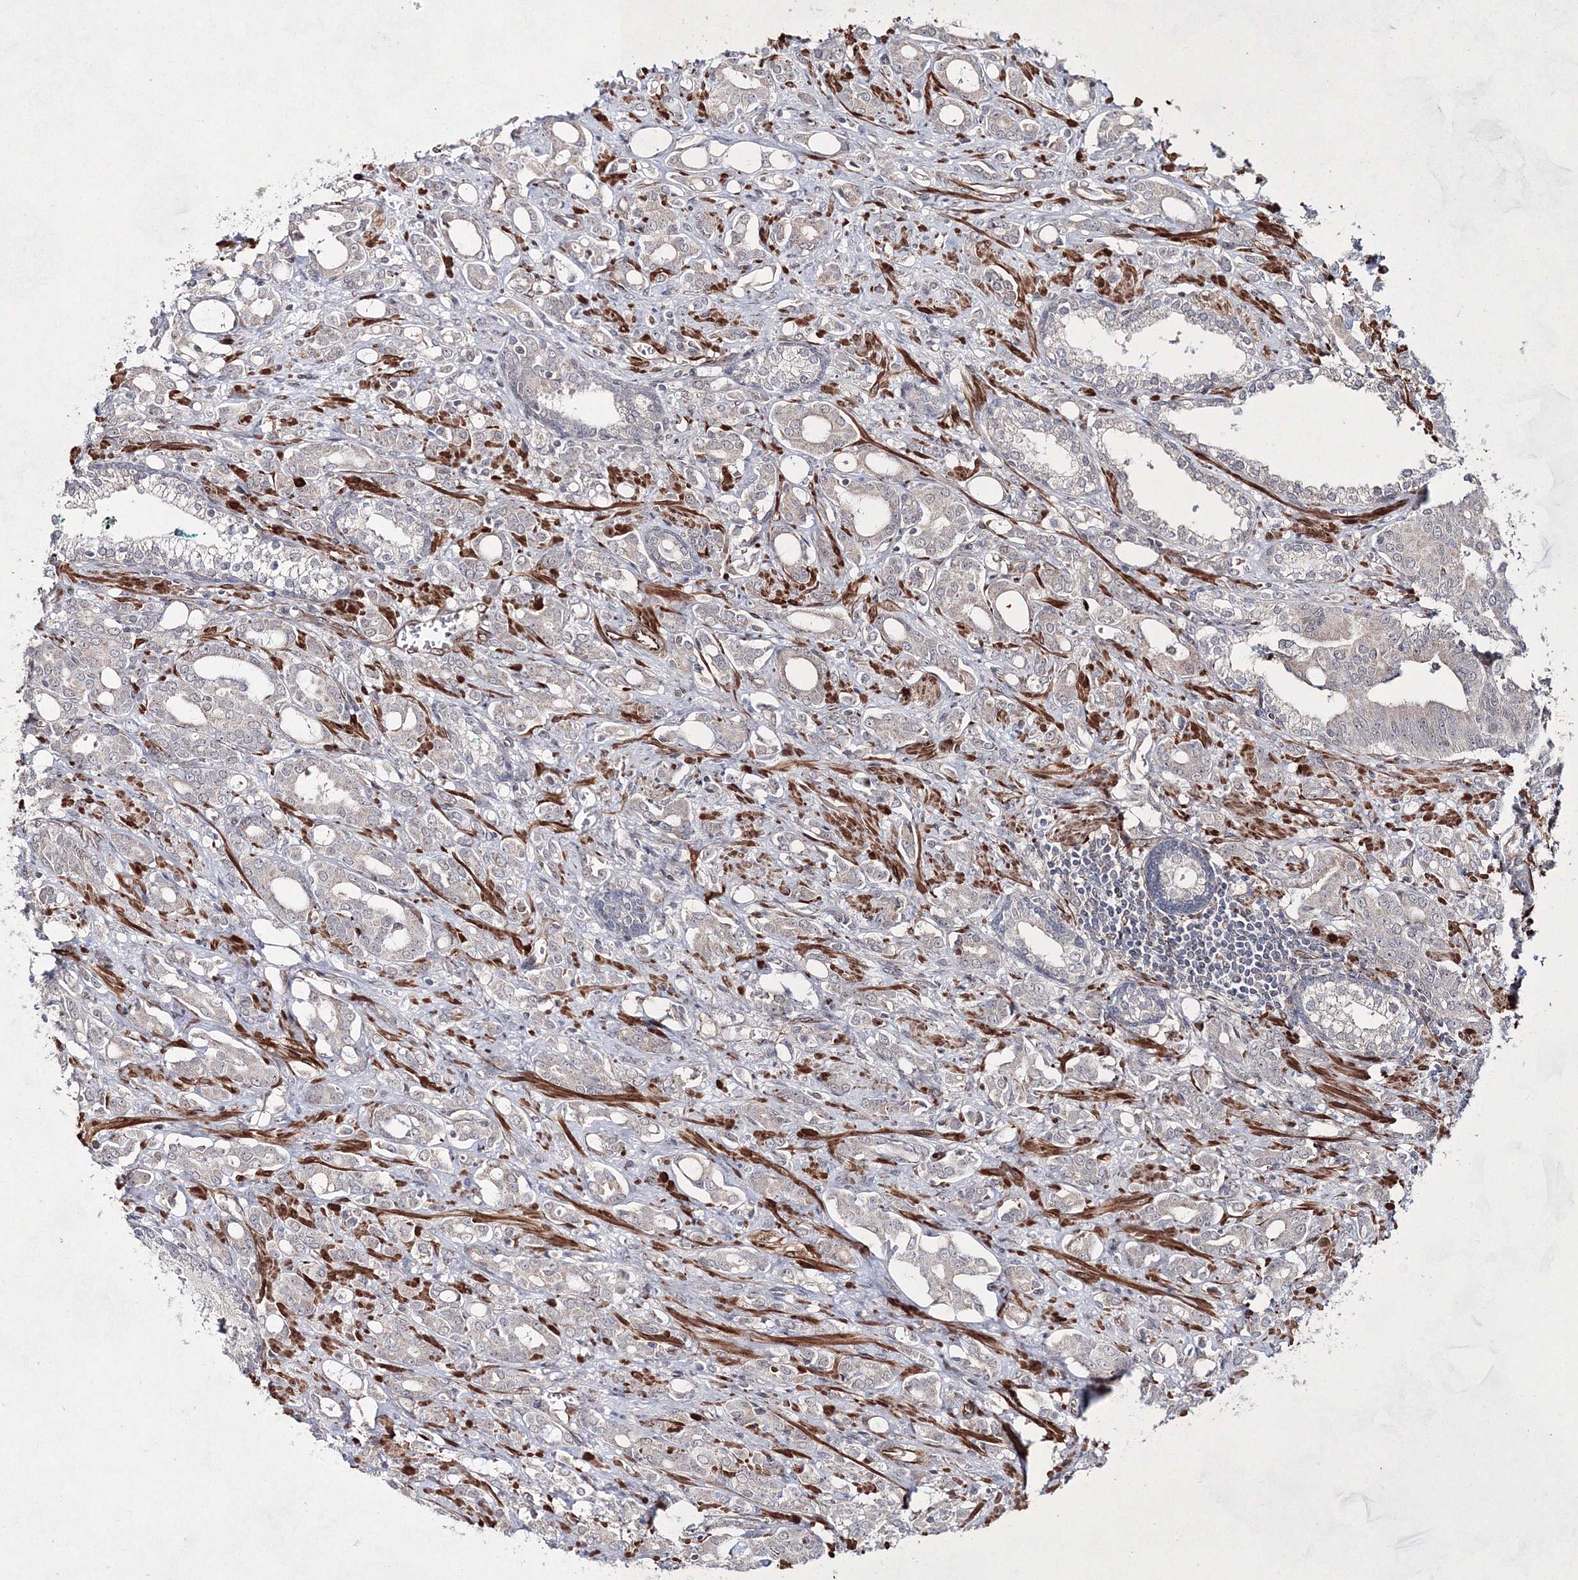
{"staining": {"intensity": "negative", "quantity": "none", "location": "none"}, "tissue": "prostate cancer", "cell_type": "Tumor cells", "image_type": "cancer", "snomed": [{"axis": "morphology", "description": "Adenocarcinoma, High grade"}, {"axis": "topography", "description": "Prostate"}], "caption": "Immunohistochemical staining of human prostate adenocarcinoma (high-grade) exhibits no significant expression in tumor cells. The staining was performed using DAB (3,3'-diaminobenzidine) to visualize the protein expression in brown, while the nuclei were stained in blue with hematoxylin (Magnification: 20x).", "gene": "SNIP1", "patient": {"sex": "male", "age": 72}}